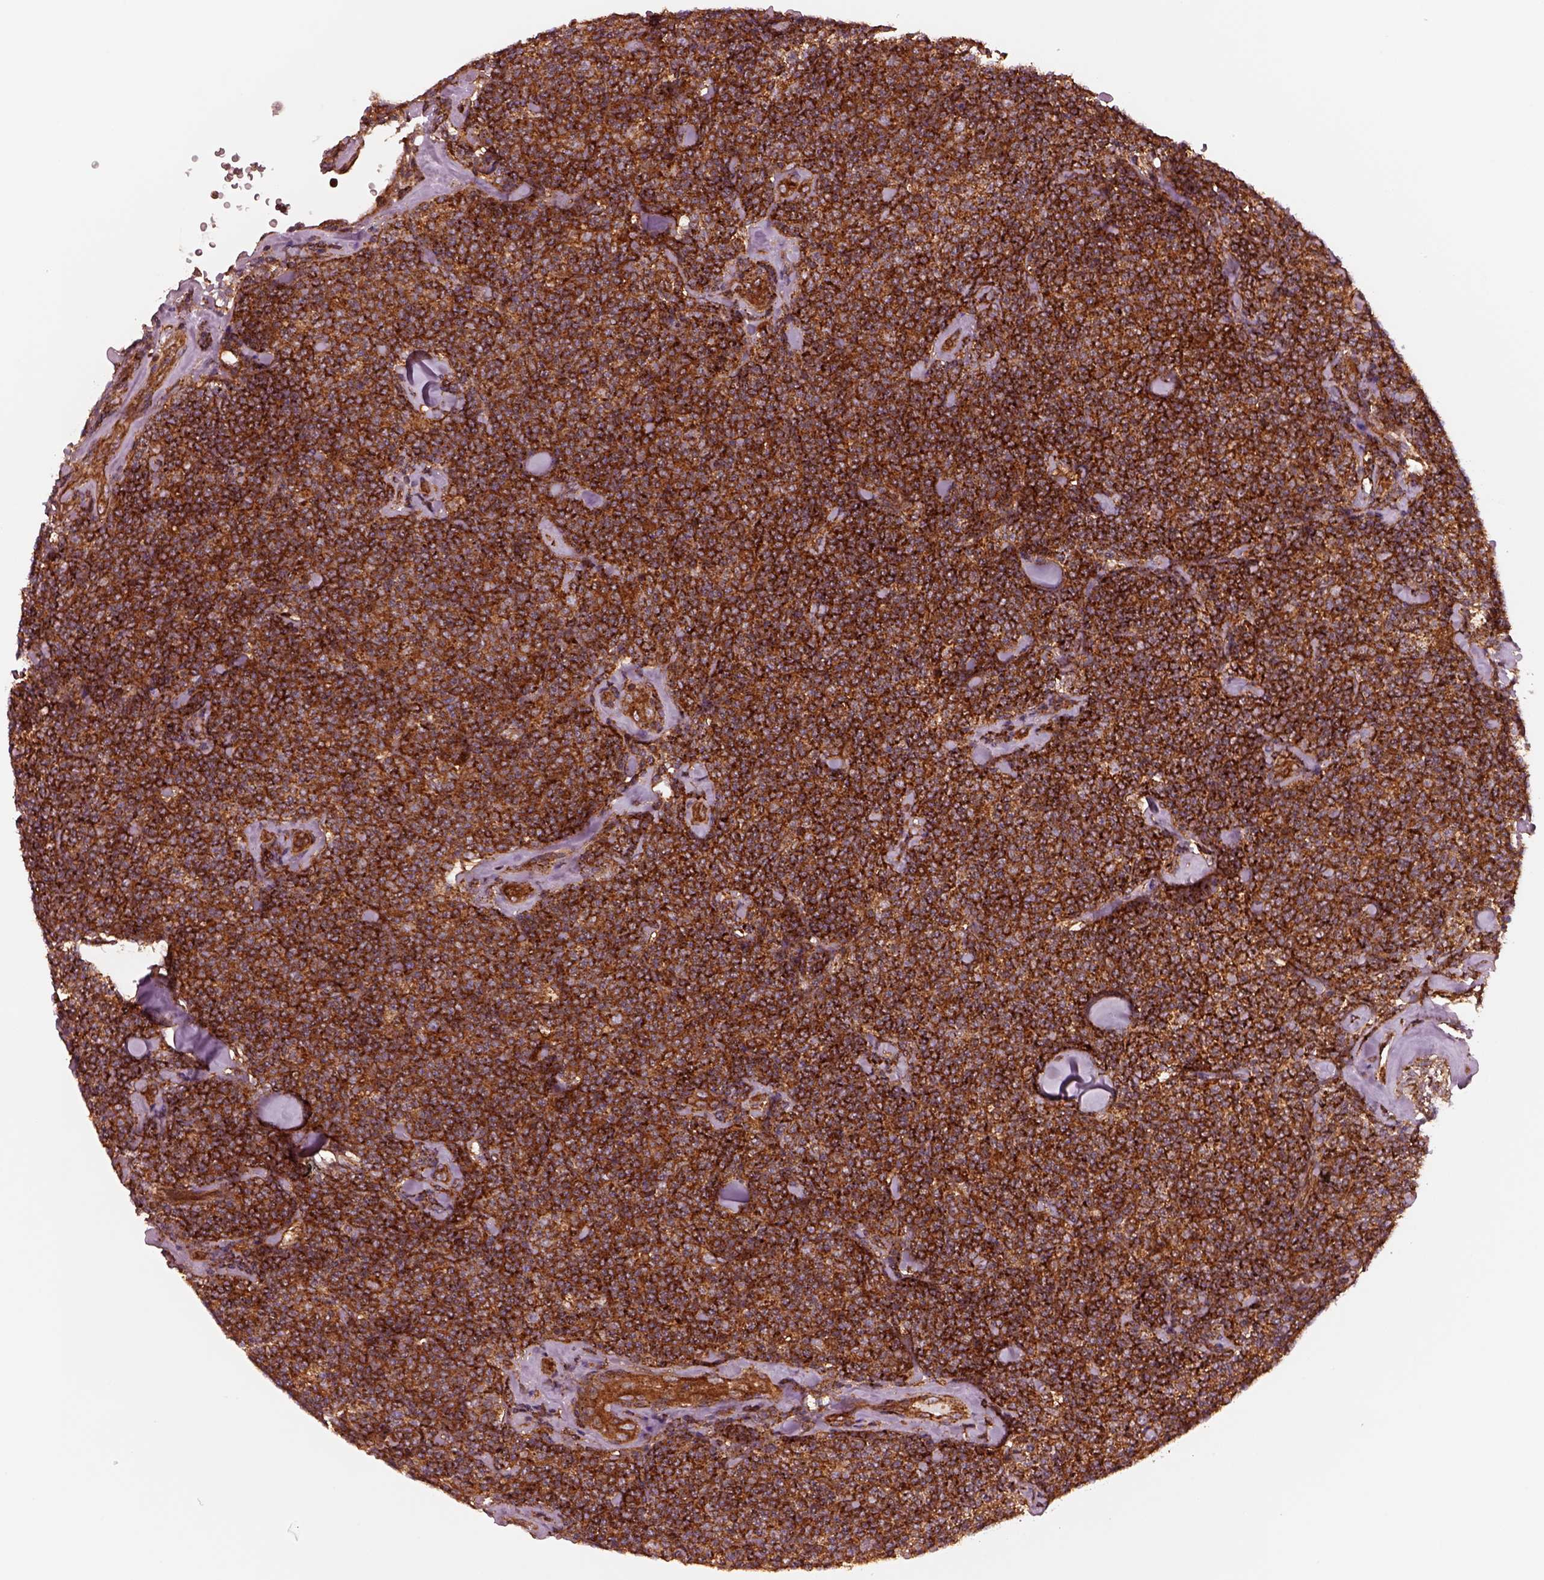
{"staining": {"intensity": "strong", "quantity": ">75%", "location": "cytoplasmic/membranous"}, "tissue": "lymphoma", "cell_type": "Tumor cells", "image_type": "cancer", "snomed": [{"axis": "morphology", "description": "Malignant lymphoma, non-Hodgkin's type, Low grade"}, {"axis": "topography", "description": "Lymph node"}], "caption": "A histopathology image of human lymphoma stained for a protein exhibits strong cytoplasmic/membranous brown staining in tumor cells.", "gene": "WASHC2A", "patient": {"sex": "female", "age": 56}}